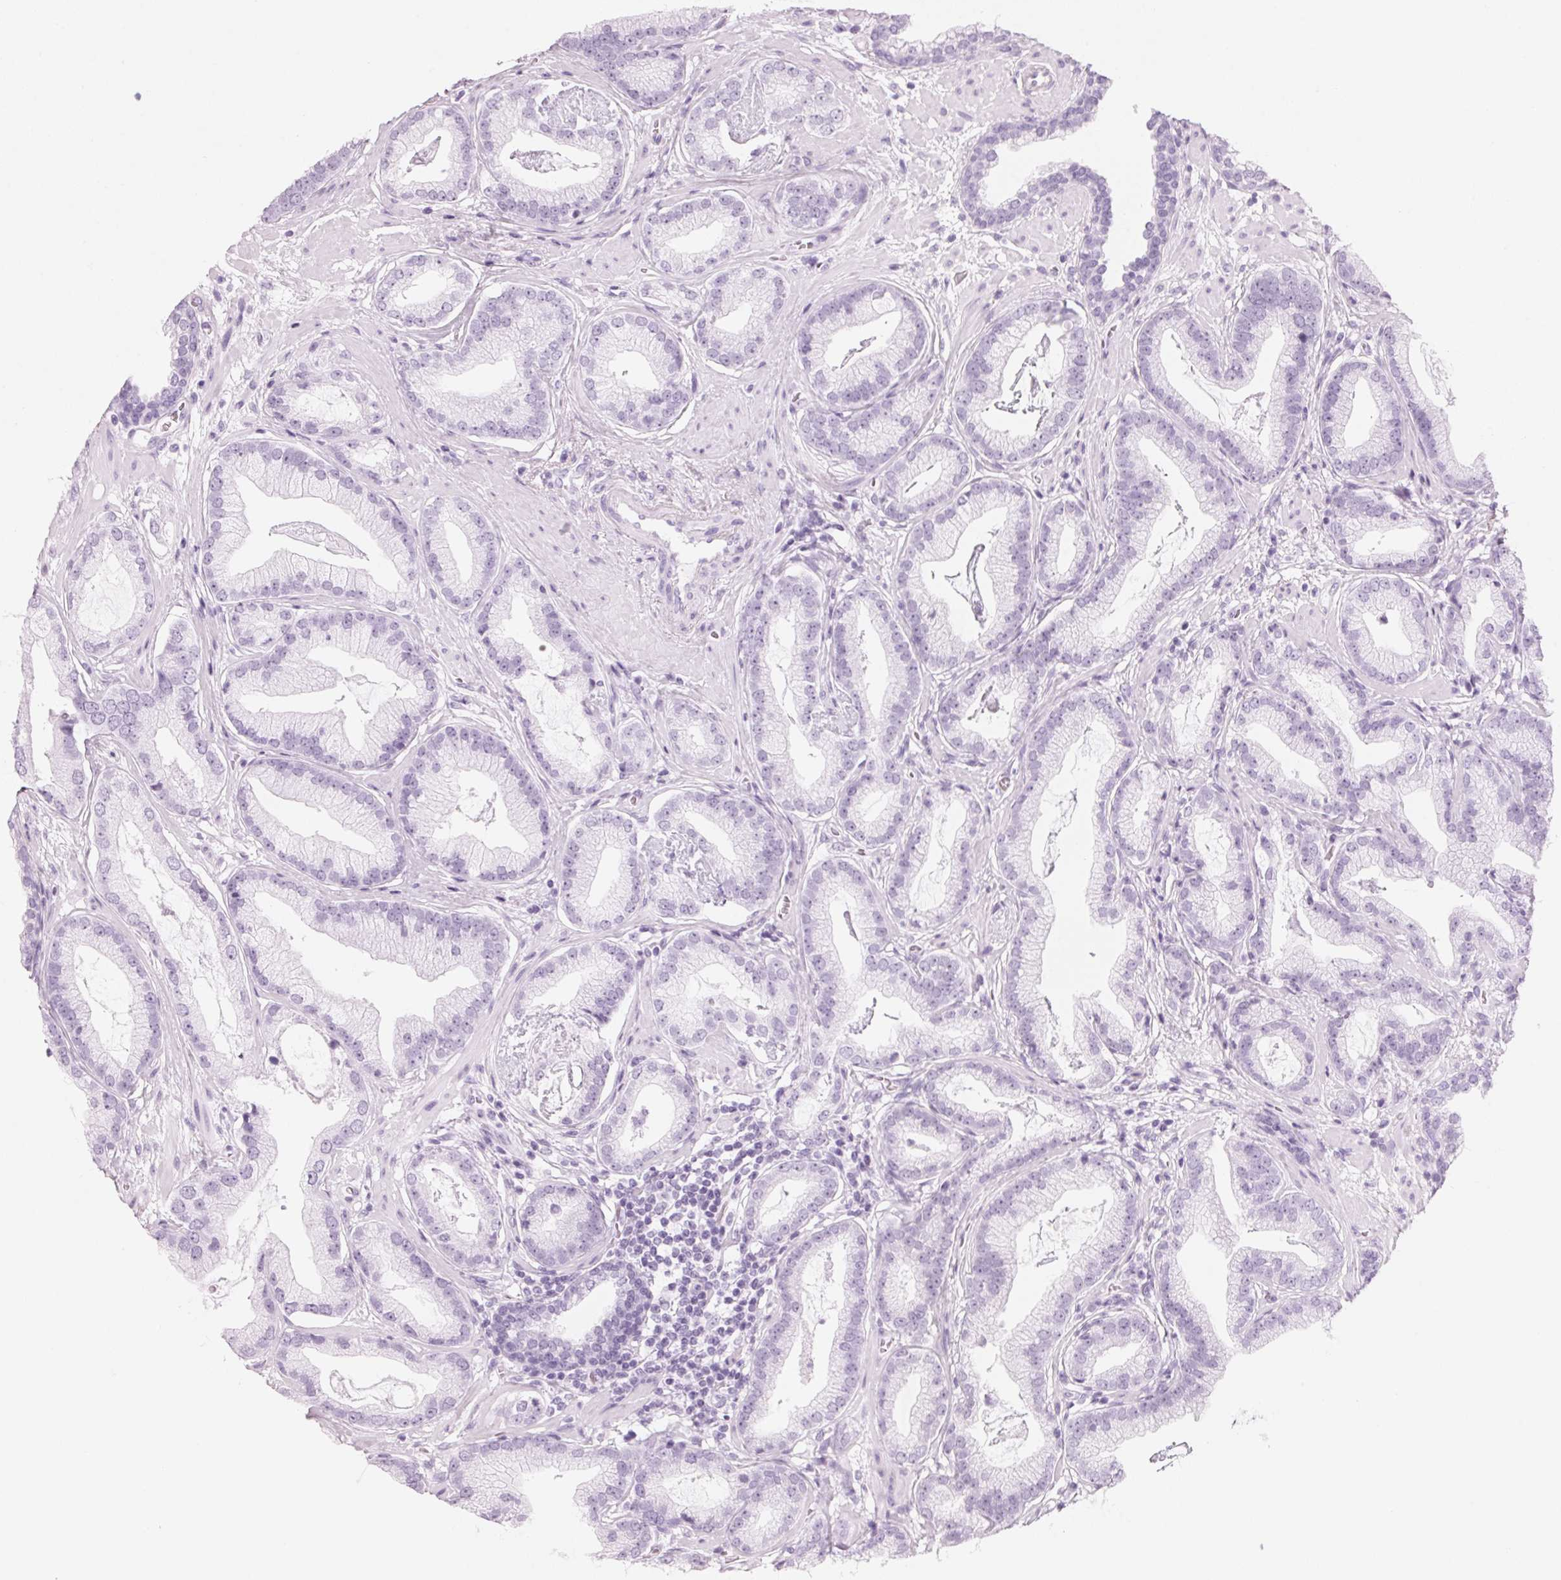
{"staining": {"intensity": "negative", "quantity": "none", "location": "none"}, "tissue": "prostate cancer", "cell_type": "Tumor cells", "image_type": "cancer", "snomed": [{"axis": "morphology", "description": "Adenocarcinoma, Low grade"}, {"axis": "topography", "description": "Prostate"}], "caption": "Tumor cells are negative for brown protein staining in prostate cancer.", "gene": "DNTTIP2", "patient": {"sex": "male", "age": 62}}